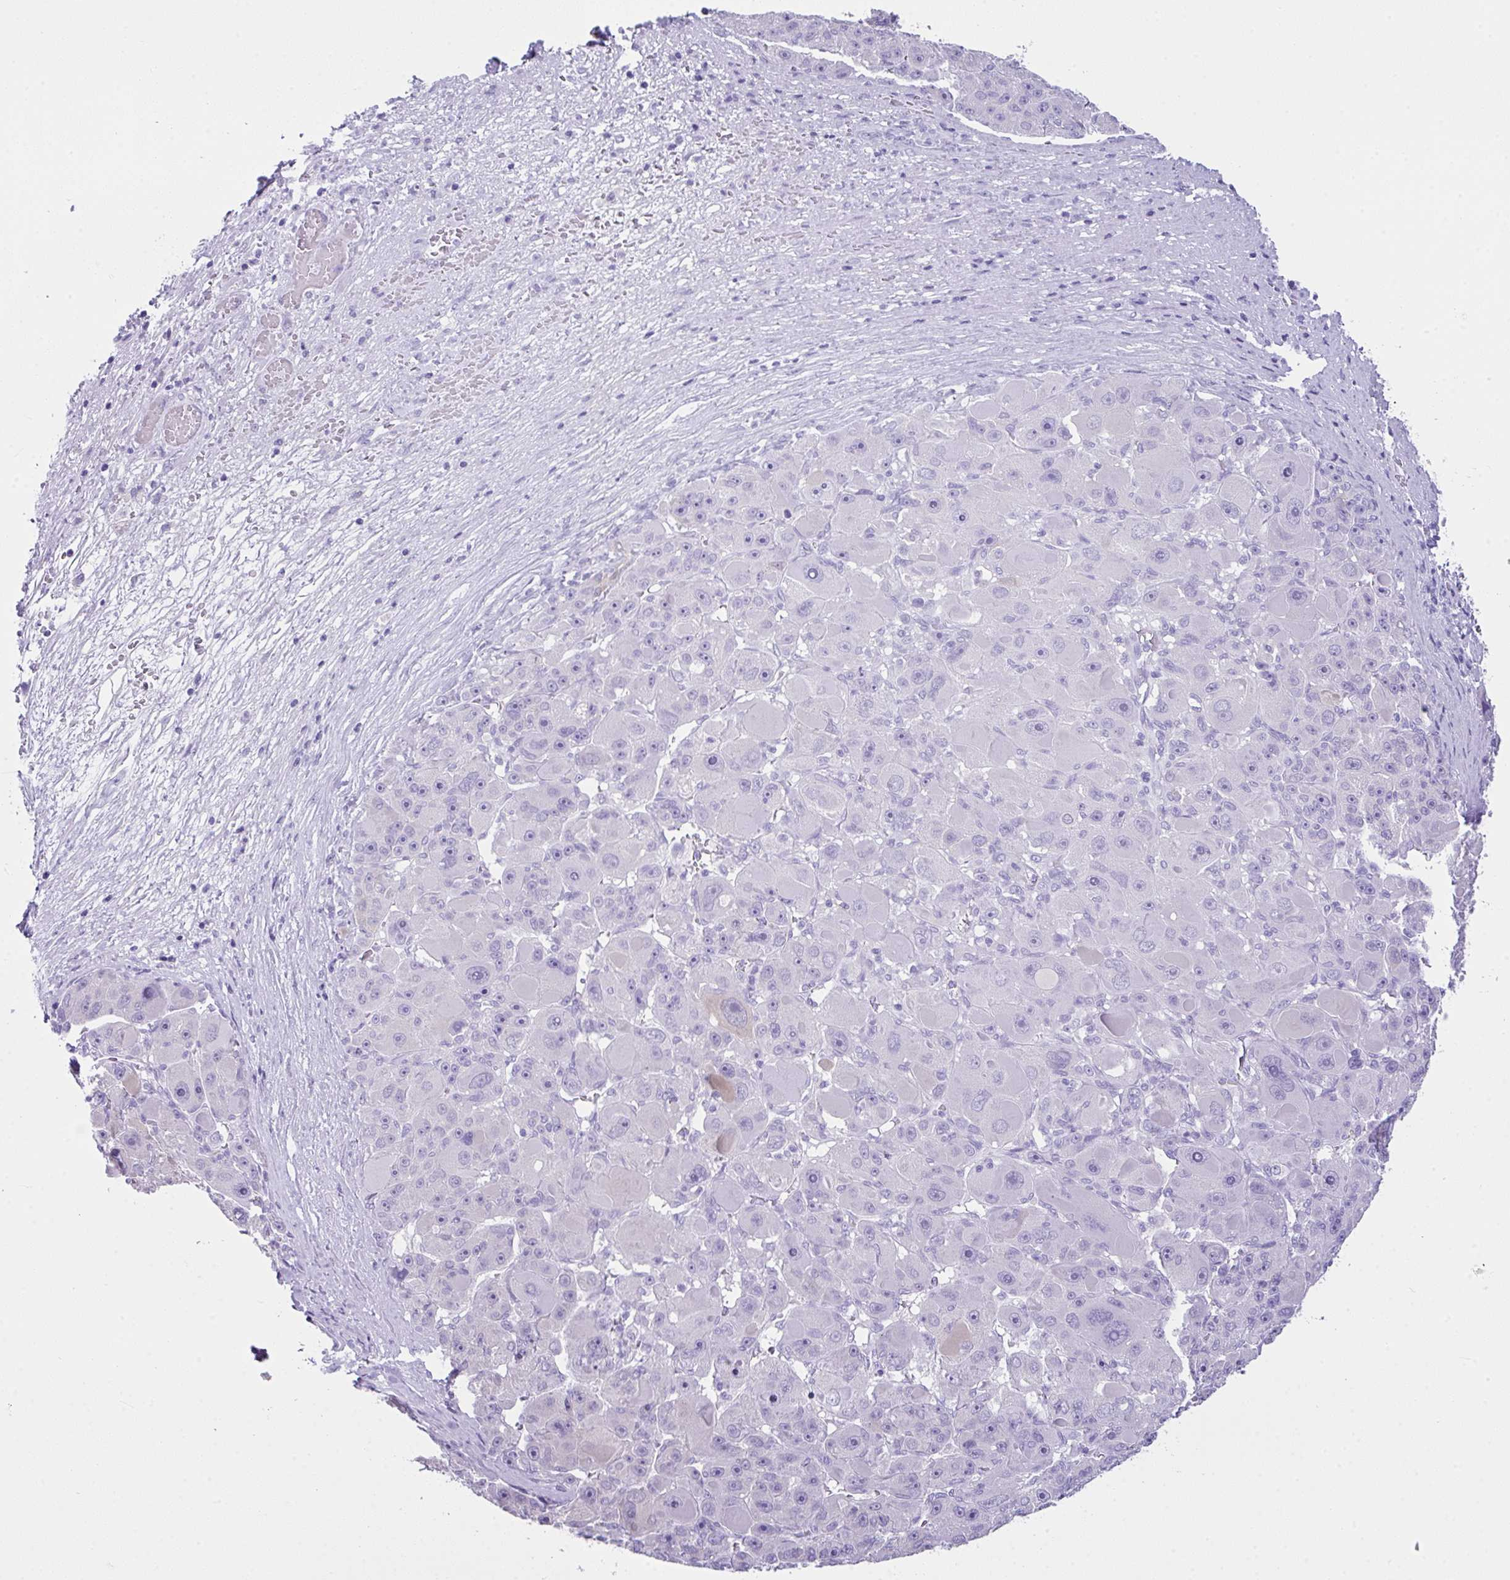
{"staining": {"intensity": "negative", "quantity": "none", "location": "none"}, "tissue": "liver cancer", "cell_type": "Tumor cells", "image_type": "cancer", "snomed": [{"axis": "morphology", "description": "Carcinoma, Hepatocellular, NOS"}, {"axis": "topography", "description": "Liver"}], "caption": "A high-resolution image shows IHC staining of liver cancer (hepatocellular carcinoma), which exhibits no significant staining in tumor cells.", "gene": "LGALS4", "patient": {"sex": "male", "age": 76}}